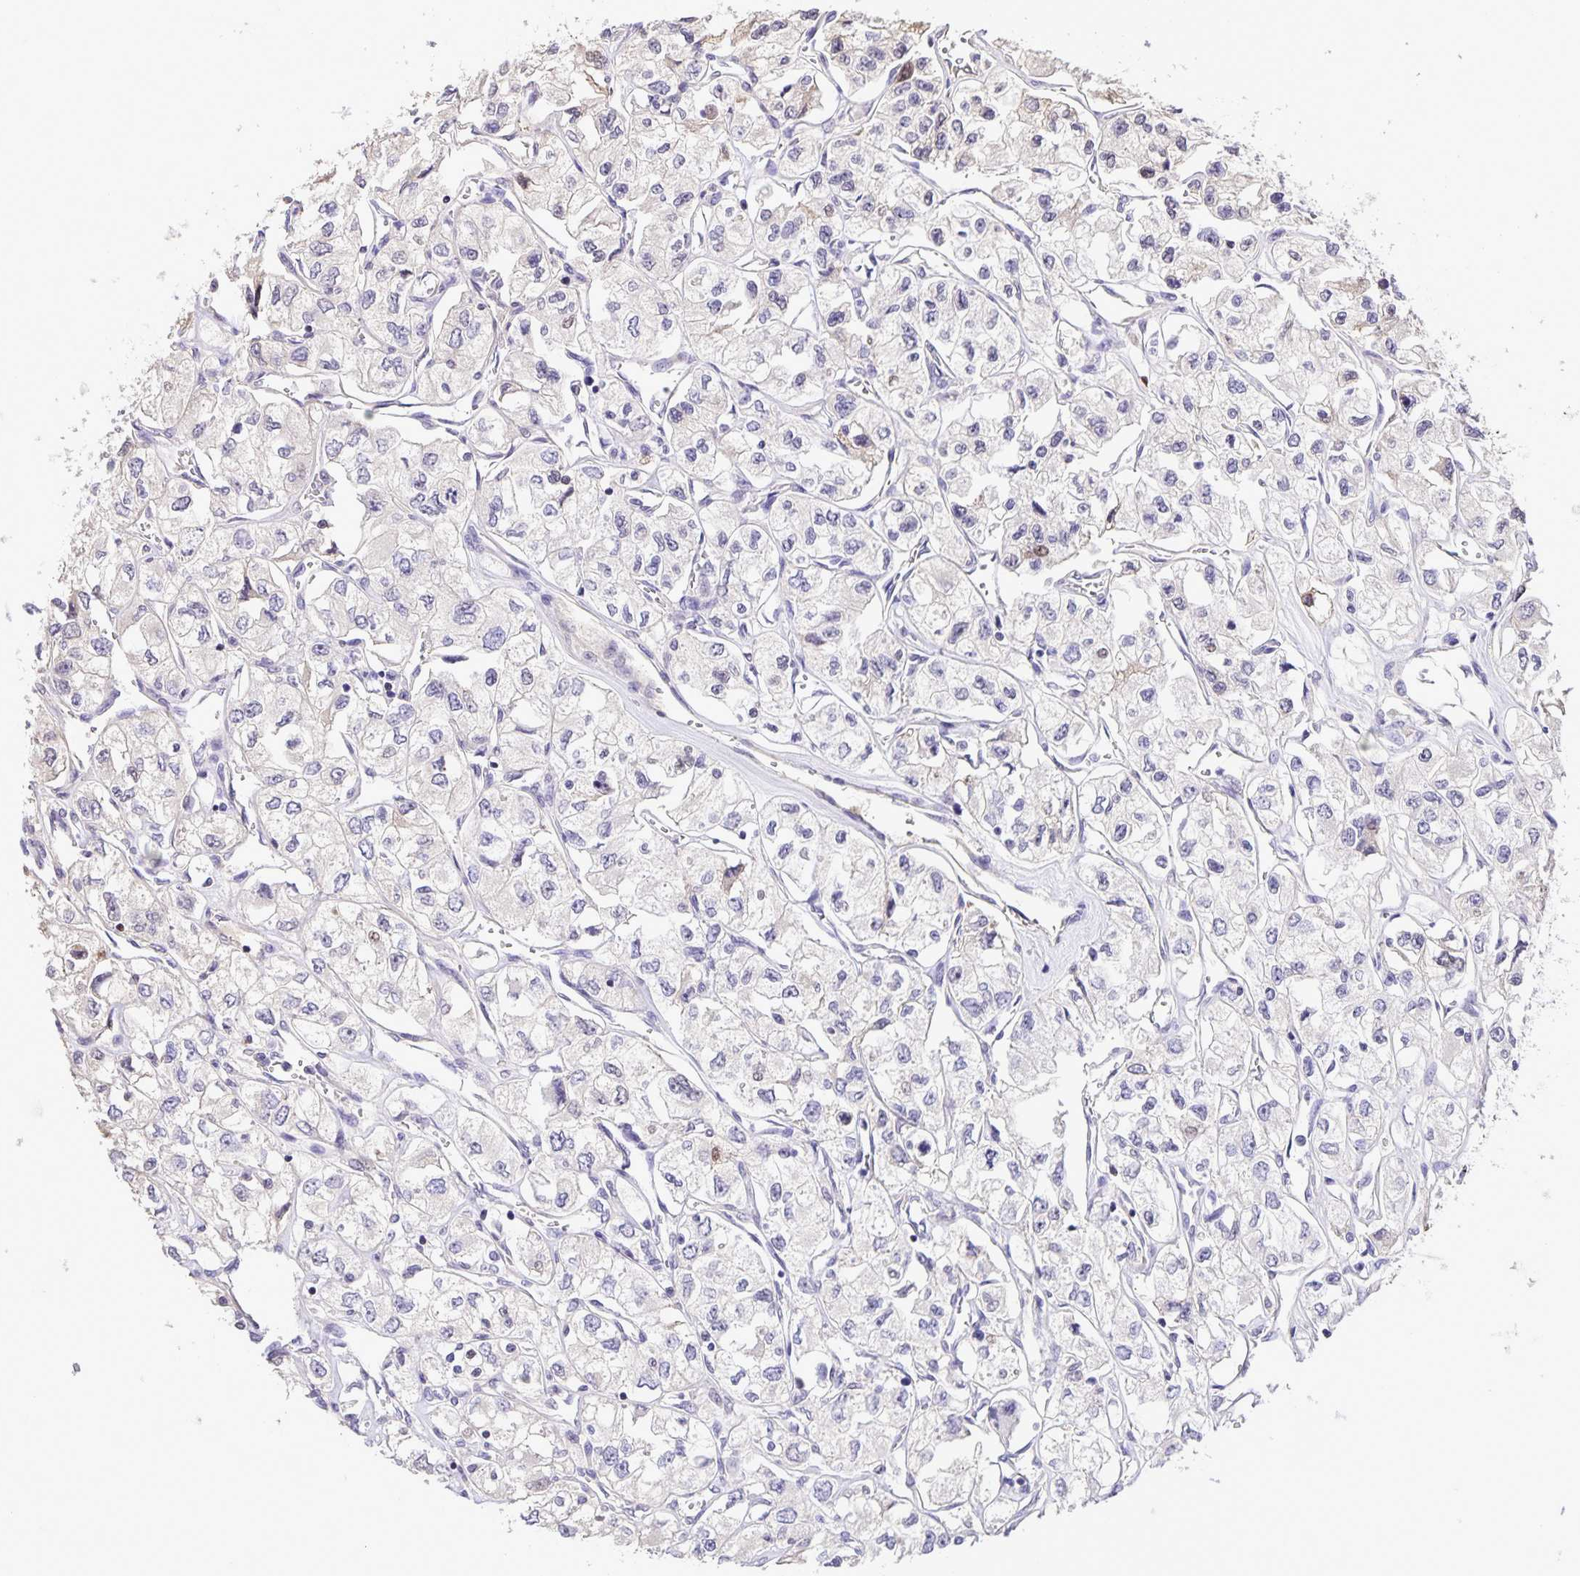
{"staining": {"intensity": "negative", "quantity": "none", "location": "none"}, "tissue": "renal cancer", "cell_type": "Tumor cells", "image_type": "cancer", "snomed": [{"axis": "morphology", "description": "Adenocarcinoma, NOS"}, {"axis": "topography", "description": "Kidney"}], "caption": "Adenocarcinoma (renal) stained for a protein using IHC reveals no positivity tumor cells.", "gene": "ONECUT2", "patient": {"sex": "female", "age": 59}}